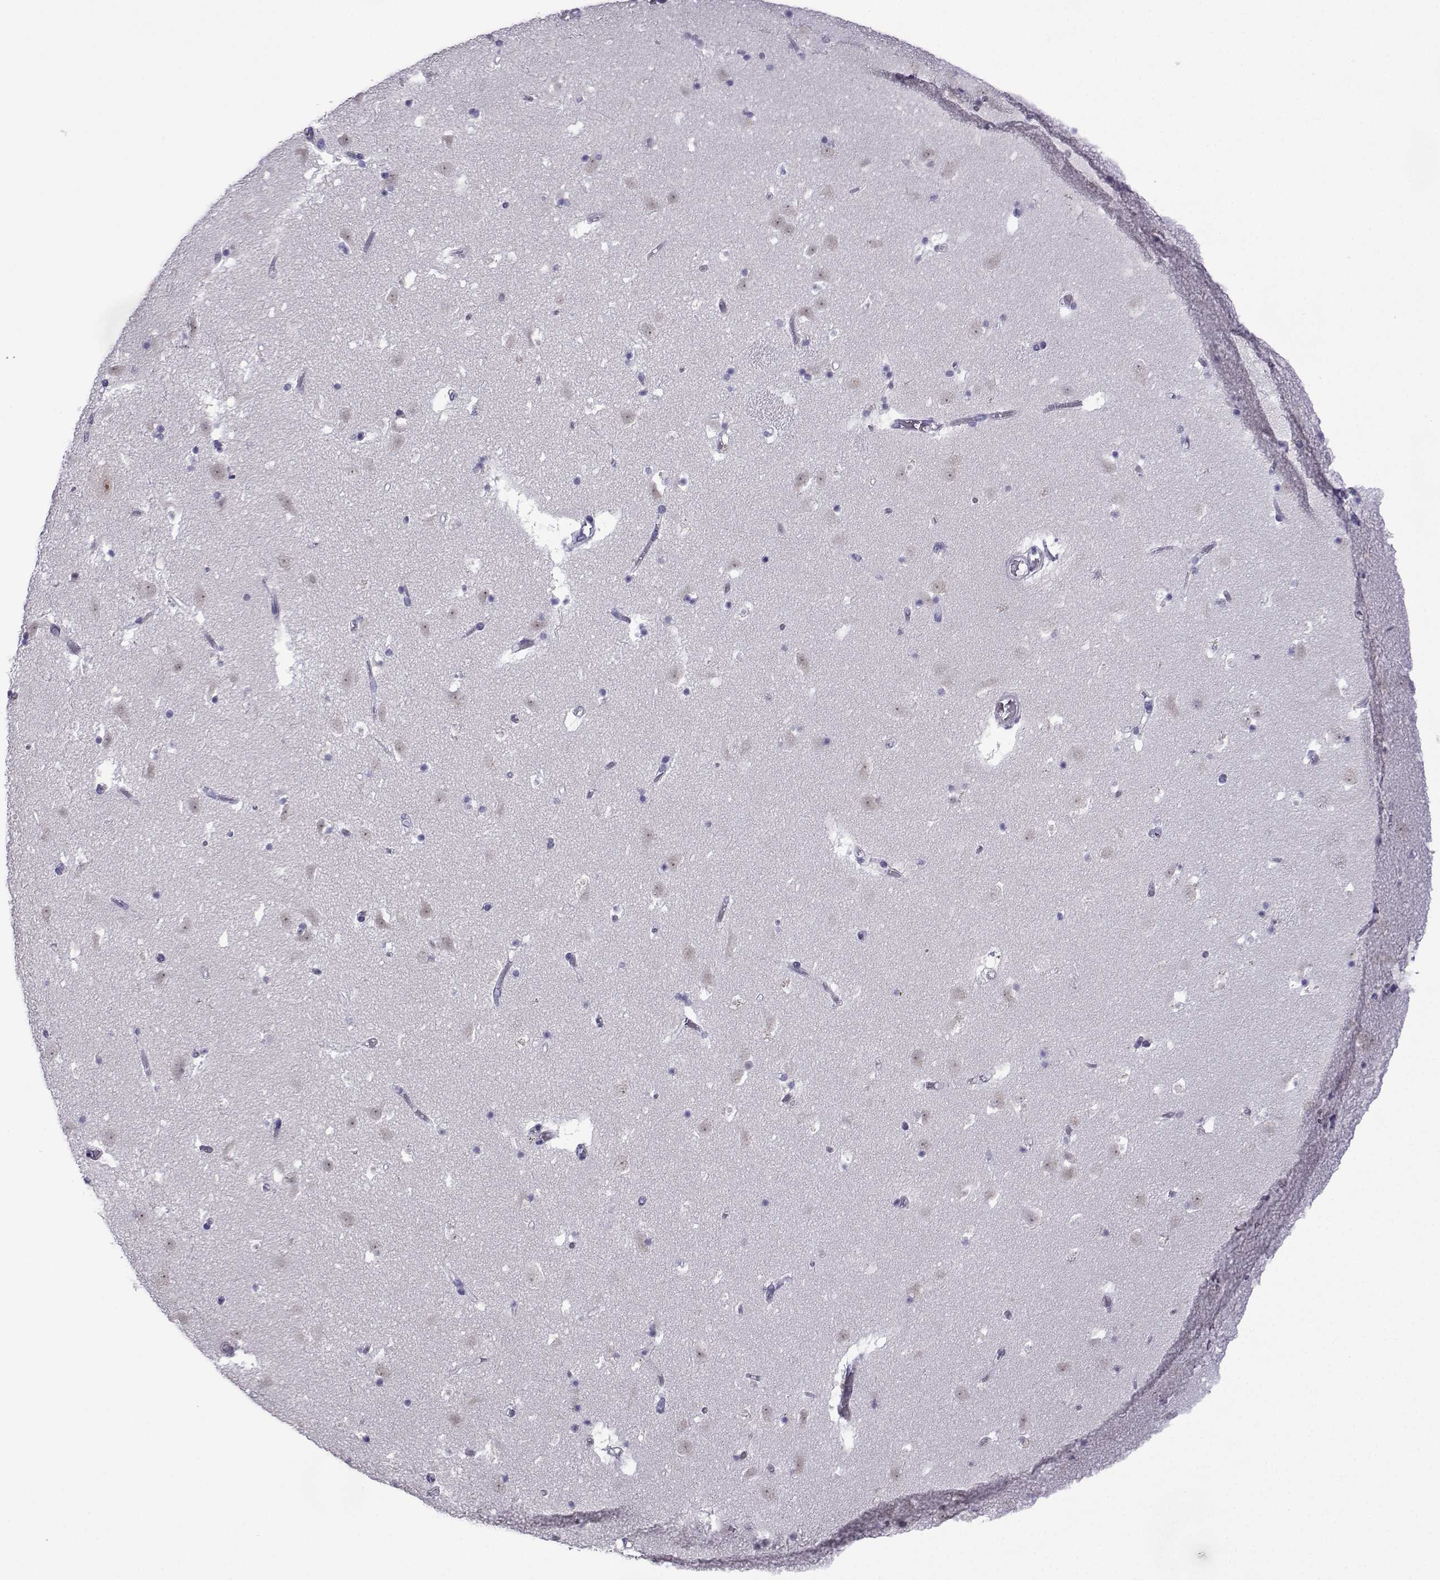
{"staining": {"intensity": "negative", "quantity": "none", "location": "none"}, "tissue": "caudate", "cell_type": "Glial cells", "image_type": "normal", "snomed": [{"axis": "morphology", "description": "Normal tissue, NOS"}, {"axis": "topography", "description": "Lateral ventricle wall"}], "caption": "Immunohistochemistry (IHC) of benign caudate reveals no staining in glial cells.", "gene": "CFAP70", "patient": {"sex": "female", "age": 42}}